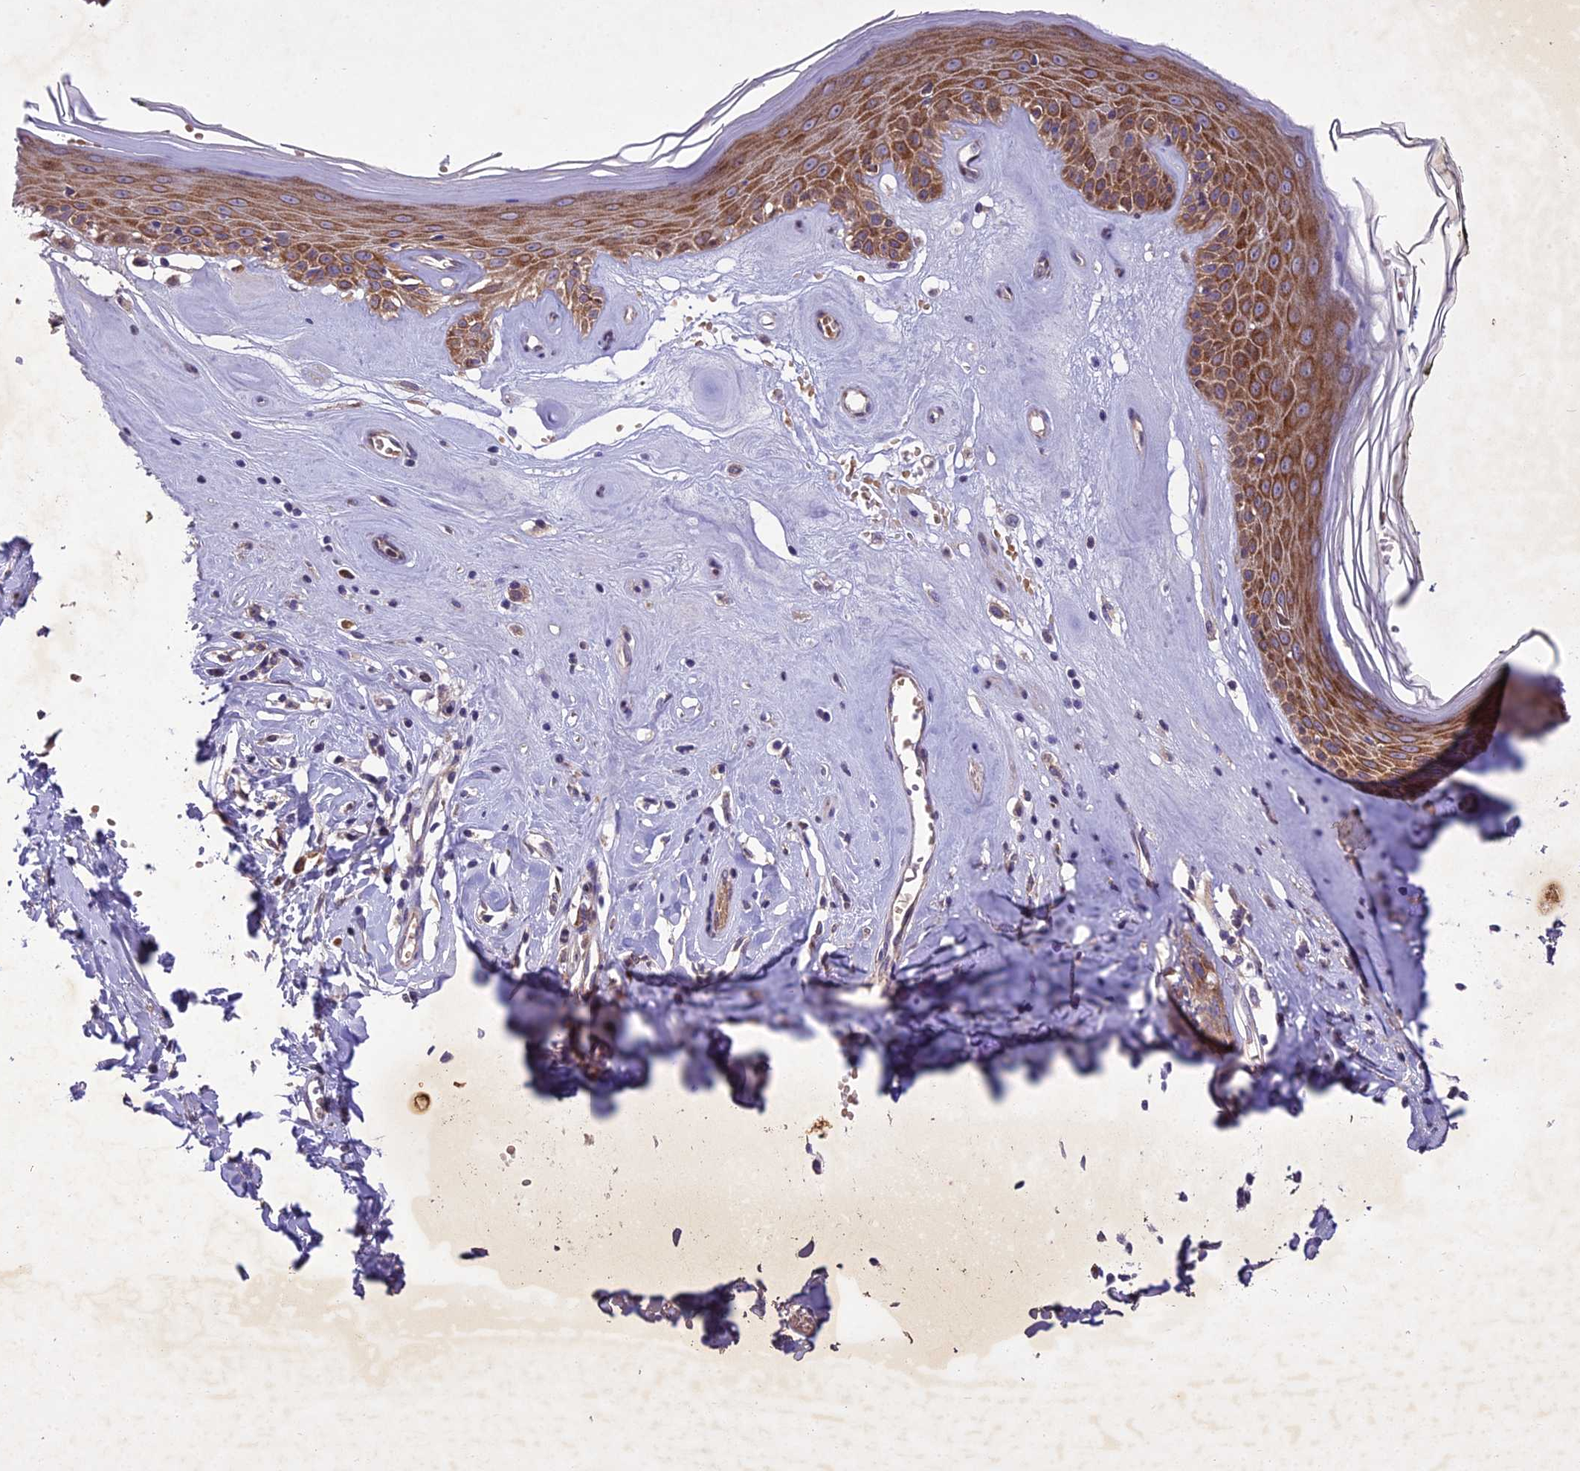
{"staining": {"intensity": "strong", "quantity": ">75%", "location": "cytoplasmic/membranous"}, "tissue": "skin", "cell_type": "Epidermal cells", "image_type": "normal", "snomed": [{"axis": "morphology", "description": "Normal tissue, NOS"}, {"axis": "morphology", "description": "Inflammation, NOS"}, {"axis": "topography", "description": "Vulva"}], "caption": "About >75% of epidermal cells in normal skin display strong cytoplasmic/membranous protein positivity as visualized by brown immunohistochemical staining.", "gene": "CENPL", "patient": {"sex": "female", "age": 84}}